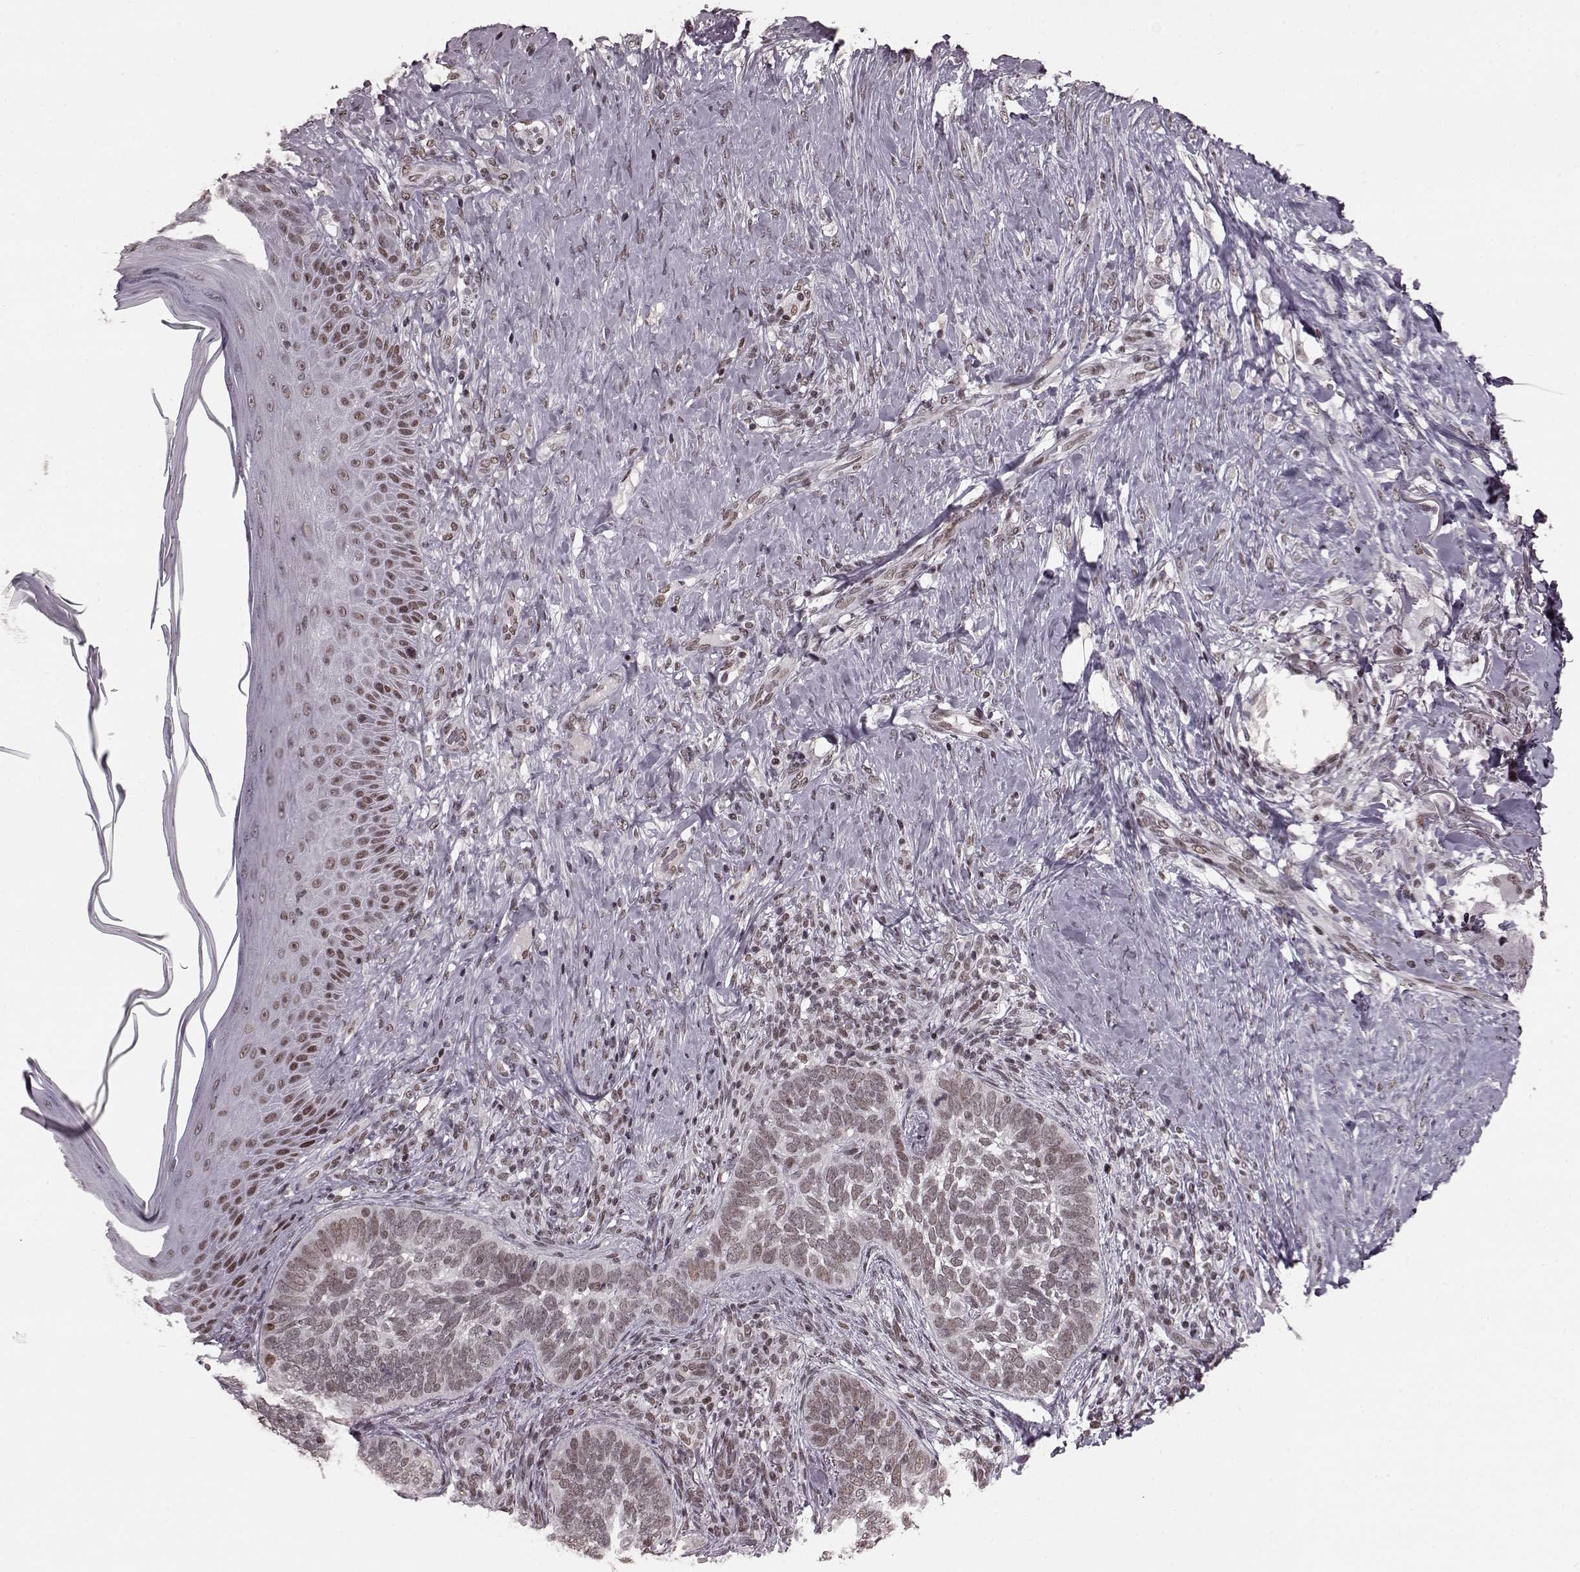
{"staining": {"intensity": "weak", "quantity": ">75%", "location": "nuclear"}, "tissue": "skin cancer", "cell_type": "Tumor cells", "image_type": "cancer", "snomed": [{"axis": "morphology", "description": "Normal tissue, NOS"}, {"axis": "morphology", "description": "Basal cell carcinoma"}, {"axis": "topography", "description": "Skin"}], "caption": "Immunohistochemistry (IHC) micrograph of neoplastic tissue: skin cancer (basal cell carcinoma) stained using IHC demonstrates low levels of weak protein expression localized specifically in the nuclear of tumor cells, appearing as a nuclear brown color.", "gene": "NR2C1", "patient": {"sex": "male", "age": 46}}